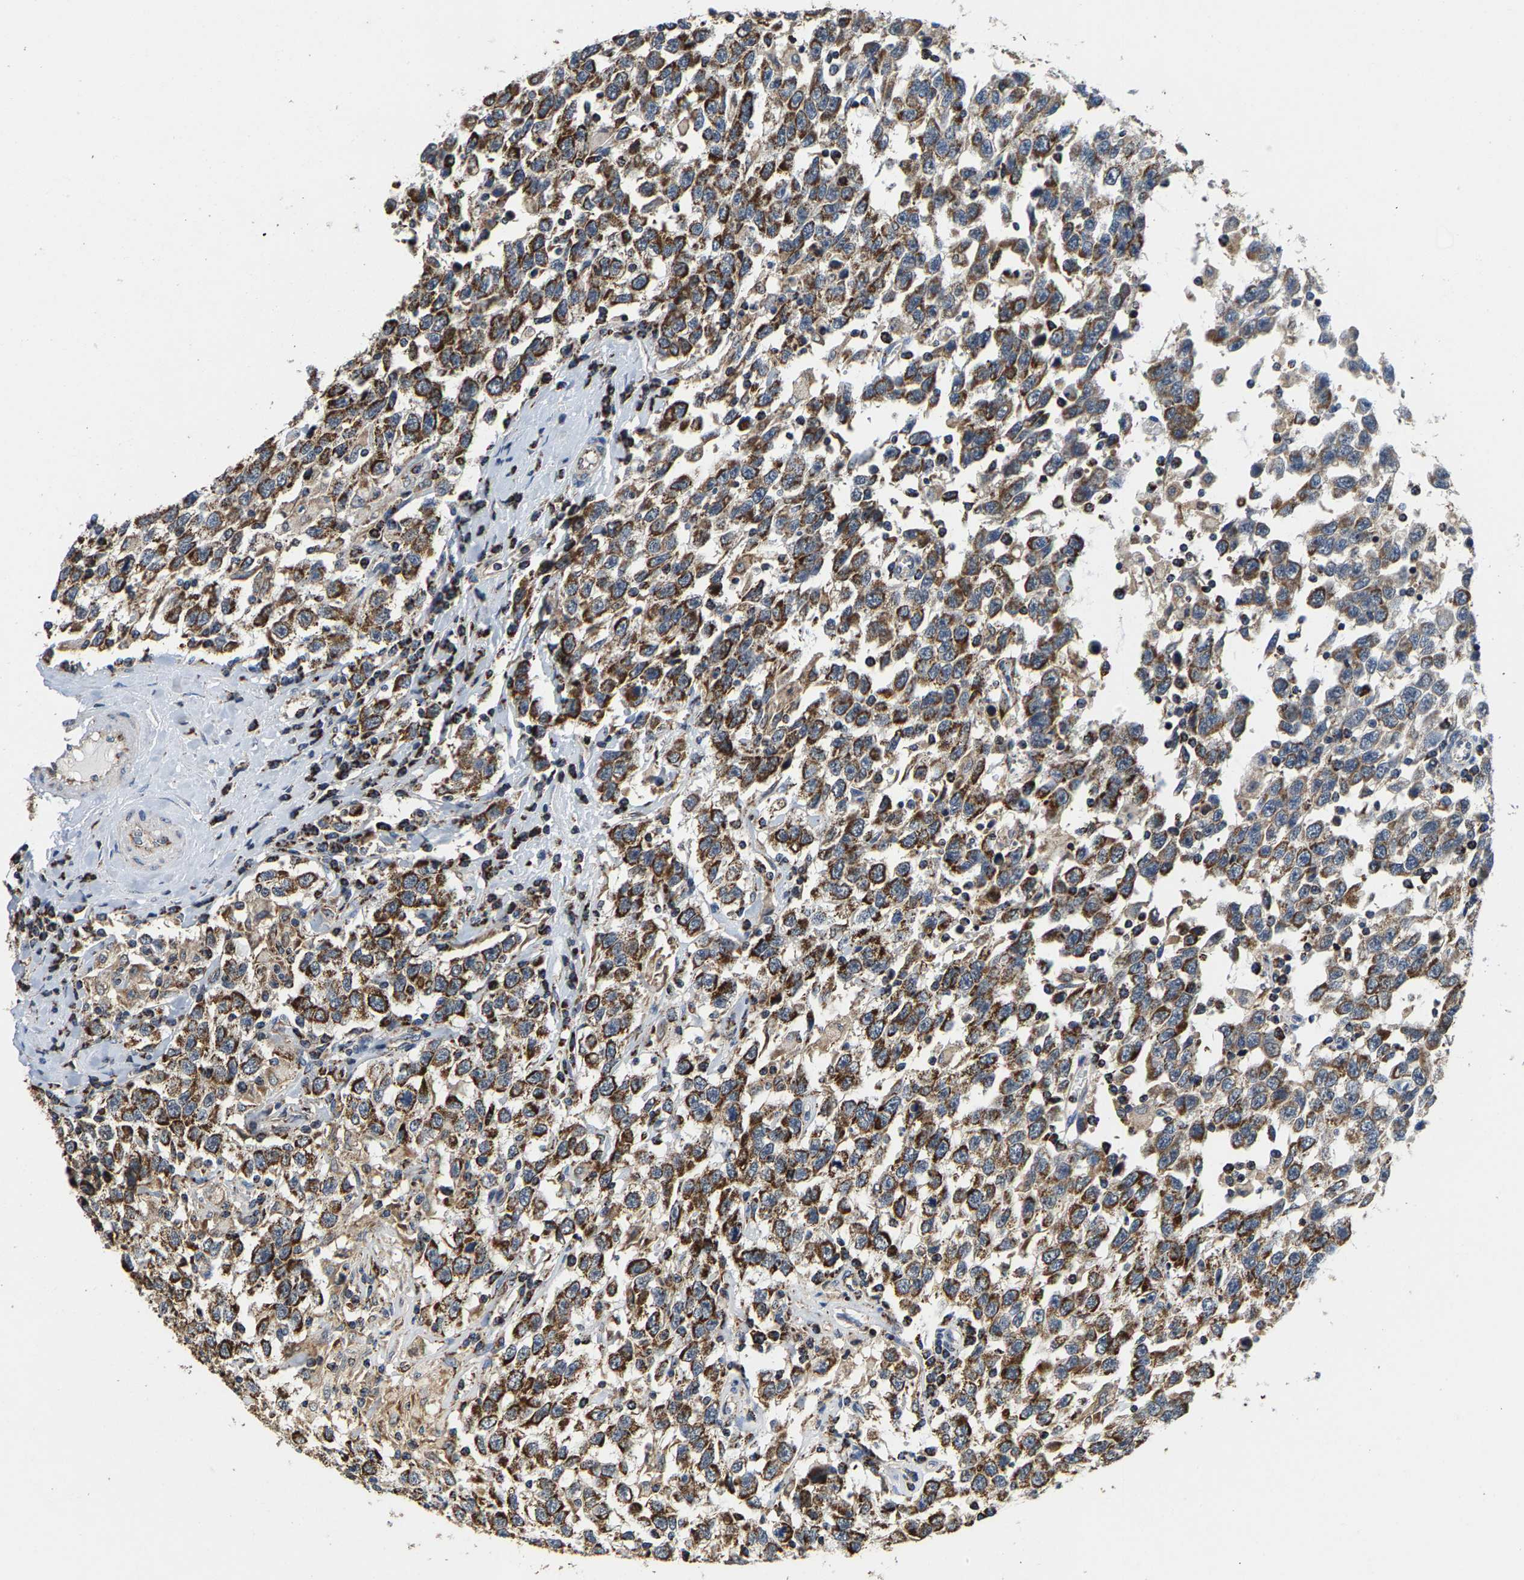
{"staining": {"intensity": "moderate", "quantity": ">75%", "location": "cytoplasmic/membranous"}, "tissue": "testis cancer", "cell_type": "Tumor cells", "image_type": "cancer", "snomed": [{"axis": "morphology", "description": "Seminoma, NOS"}, {"axis": "topography", "description": "Testis"}], "caption": "IHC (DAB) staining of human testis seminoma reveals moderate cytoplasmic/membranous protein expression in about >75% of tumor cells. The protein is shown in brown color, while the nuclei are stained blue.", "gene": "SHMT2", "patient": {"sex": "male", "age": 41}}